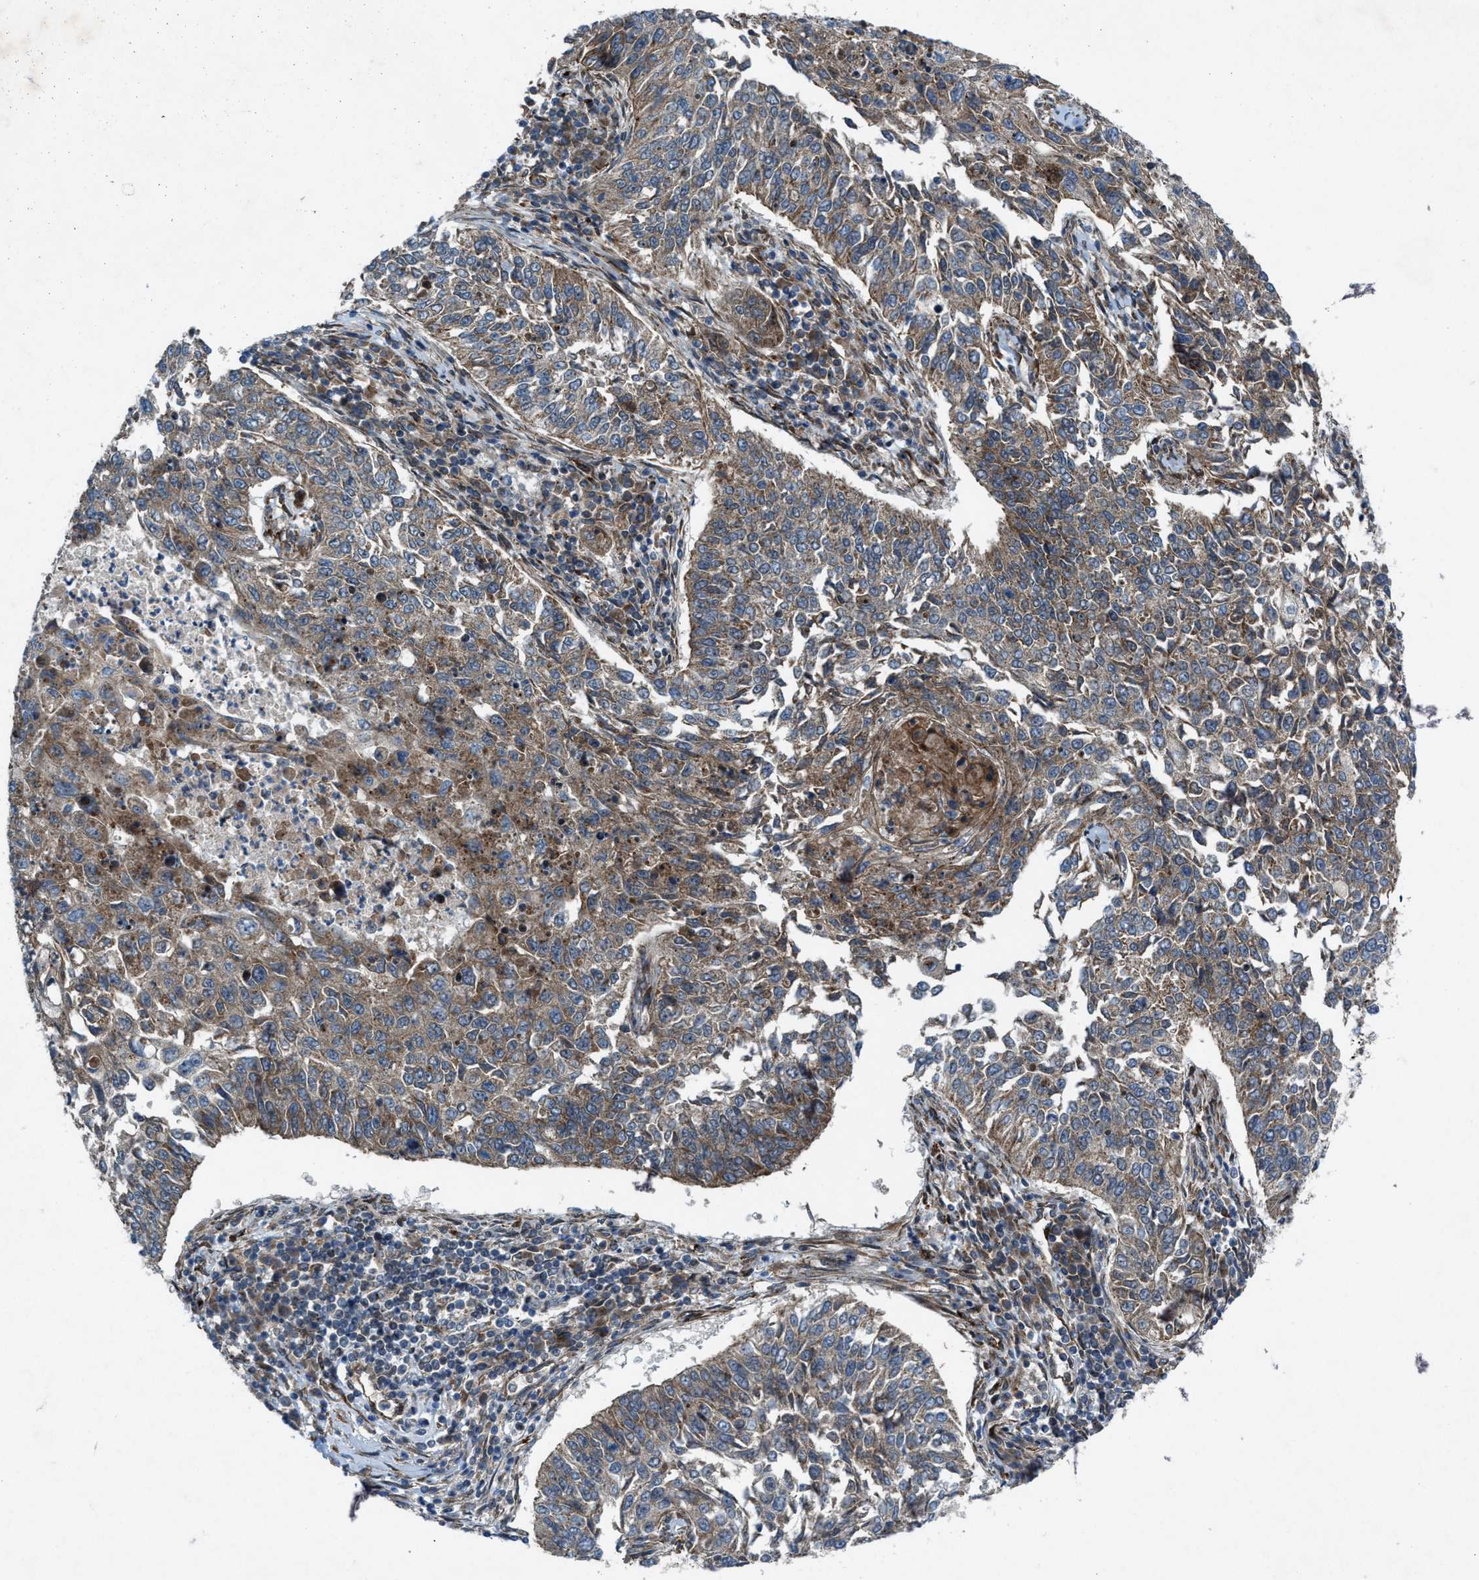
{"staining": {"intensity": "weak", "quantity": ">75%", "location": "cytoplasmic/membranous"}, "tissue": "lung cancer", "cell_type": "Tumor cells", "image_type": "cancer", "snomed": [{"axis": "morphology", "description": "Normal tissue, NOS"}, {"axis": "morphology", "description": "Squamous cell carcinoma, NOS"}, {"axis": "topography", "description": "Cartilage tissue"}, {"axis": "topography", "description": "Bronchus"}, {"axis": "topography", "description": "Lung"}], "caption": "Immunohistochemistry photomicrograph of neoplastic tissue: human squamous cell carcinoma (lung) stained using immunohistochemistry shows low levels of weak protein expression localized specifically in the cytoplasmic/membranous of tumor cells, appearing as a cytoplasmic/membranous brown color.", "gene": "URGCP", "patient": {"sex": "female", "age": 49}}